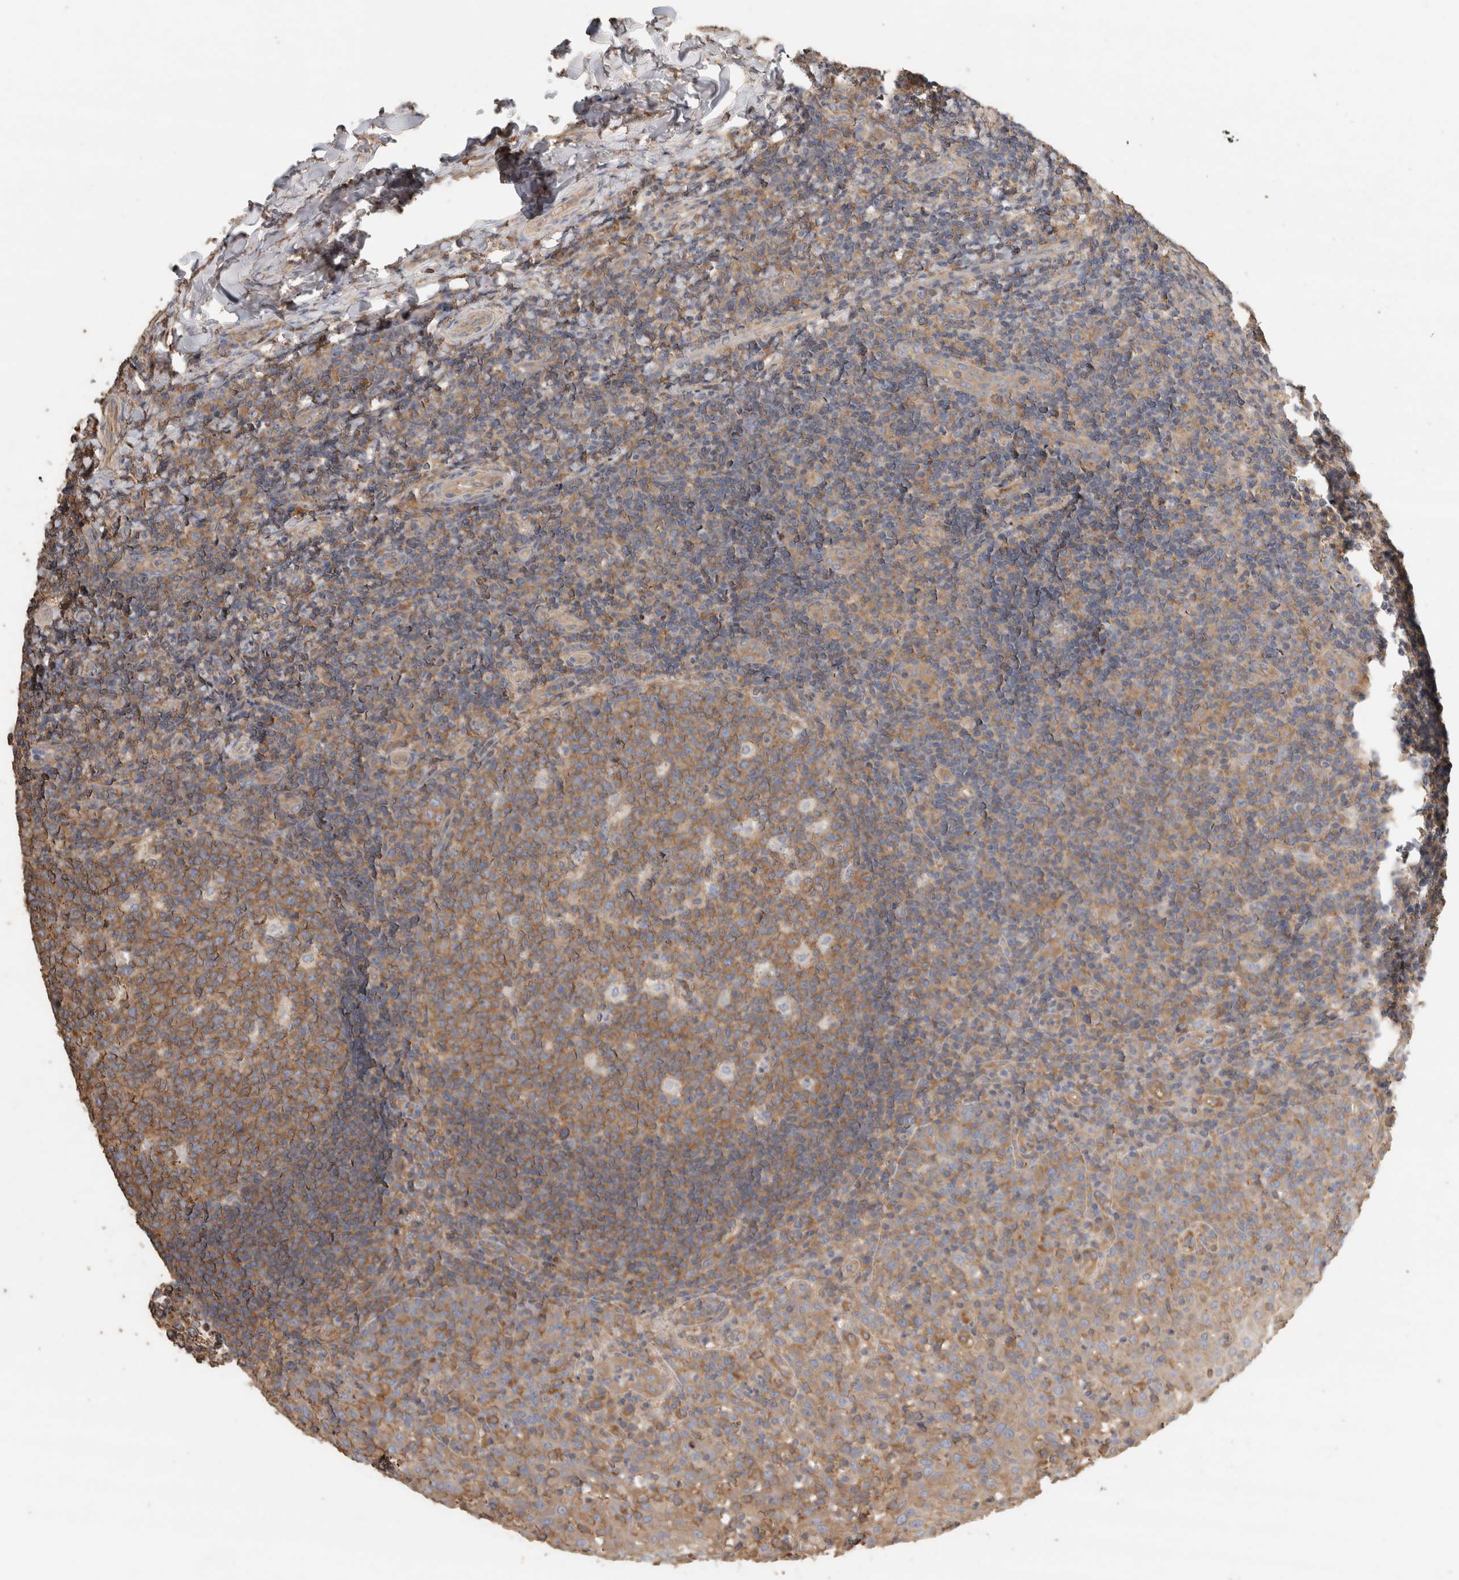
{"staining": {"intensity": "moderate", "quantity": ">75%", "location": "cytoplasmic/membranous"}, "tissue": "tonsil", "cell_type": "Germinal center cells", "image_type": "normal", "snomed": [{"axis": "morphology", "description": "Normal tissue, NOS"}, {"axis": "topography", "description": "Tonsil"}], "caption": "Protein staining demonstrates moderate cytoplasmic/membranous staining in approximately >75% of germinal center cells in normal tonsil.", "gene": "EIF4G3", "patient": {"sex": "female", "age": 19}}